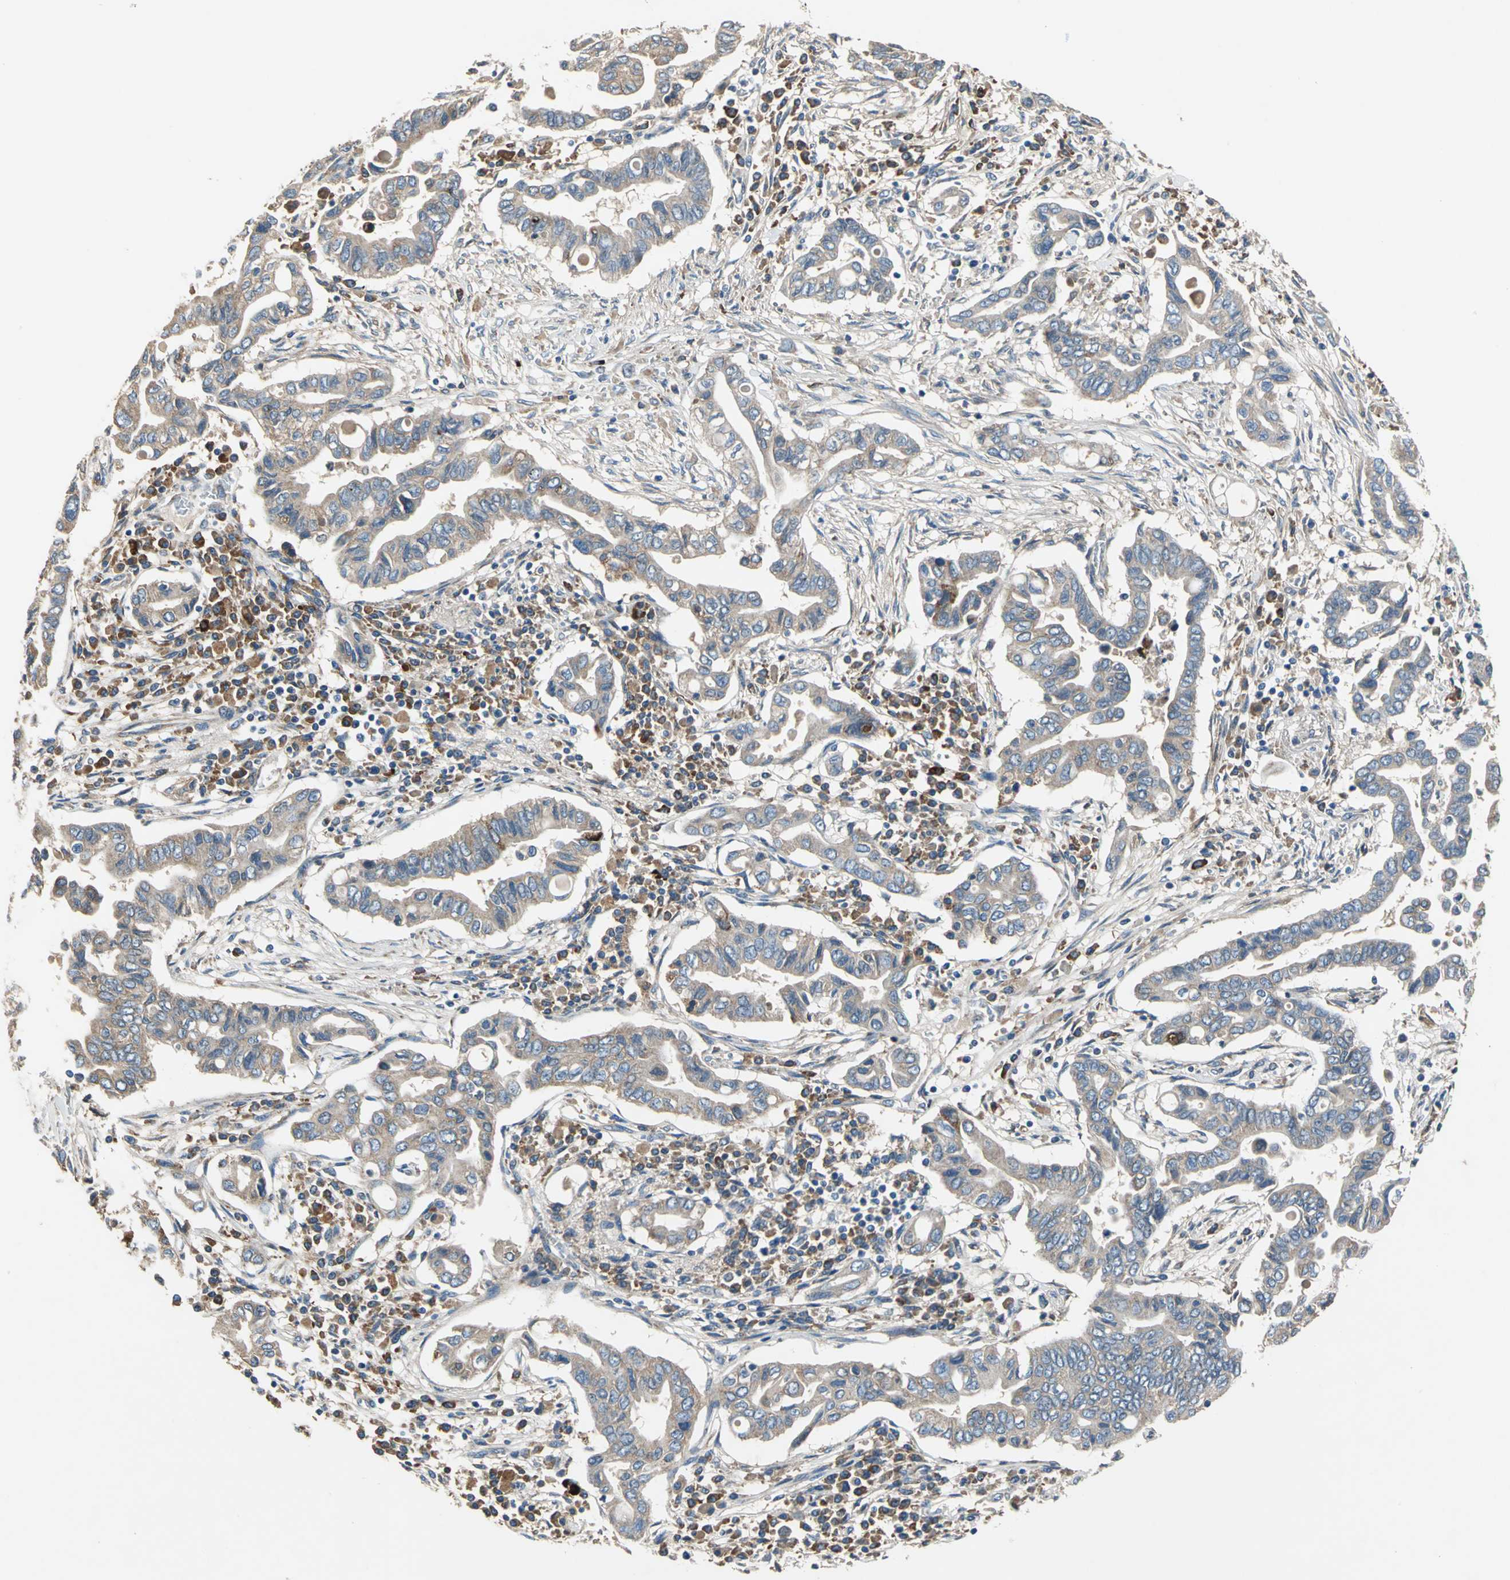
{"staining": {"intensity": "moderate", "quantity": ">75%", "location": "cytoplasmic/membranous"}, "tissue": "pancreatic cancer", "cell_type": "Tumor cells", "image_type": "cancer", "snomed": [{"axis": "morphology", "description": "Adenocarcinoma, NOS"}, {"axis": "topography", "description": "Pancreas"}], "caption": "A brown stain shows moderate cytoplasmic/membranous expression of a protein in pancreatic cancer (adenocarcinoma) tumor cells.", "gene": "HEPH", "patient": {"sex": "female", "age": 57}}